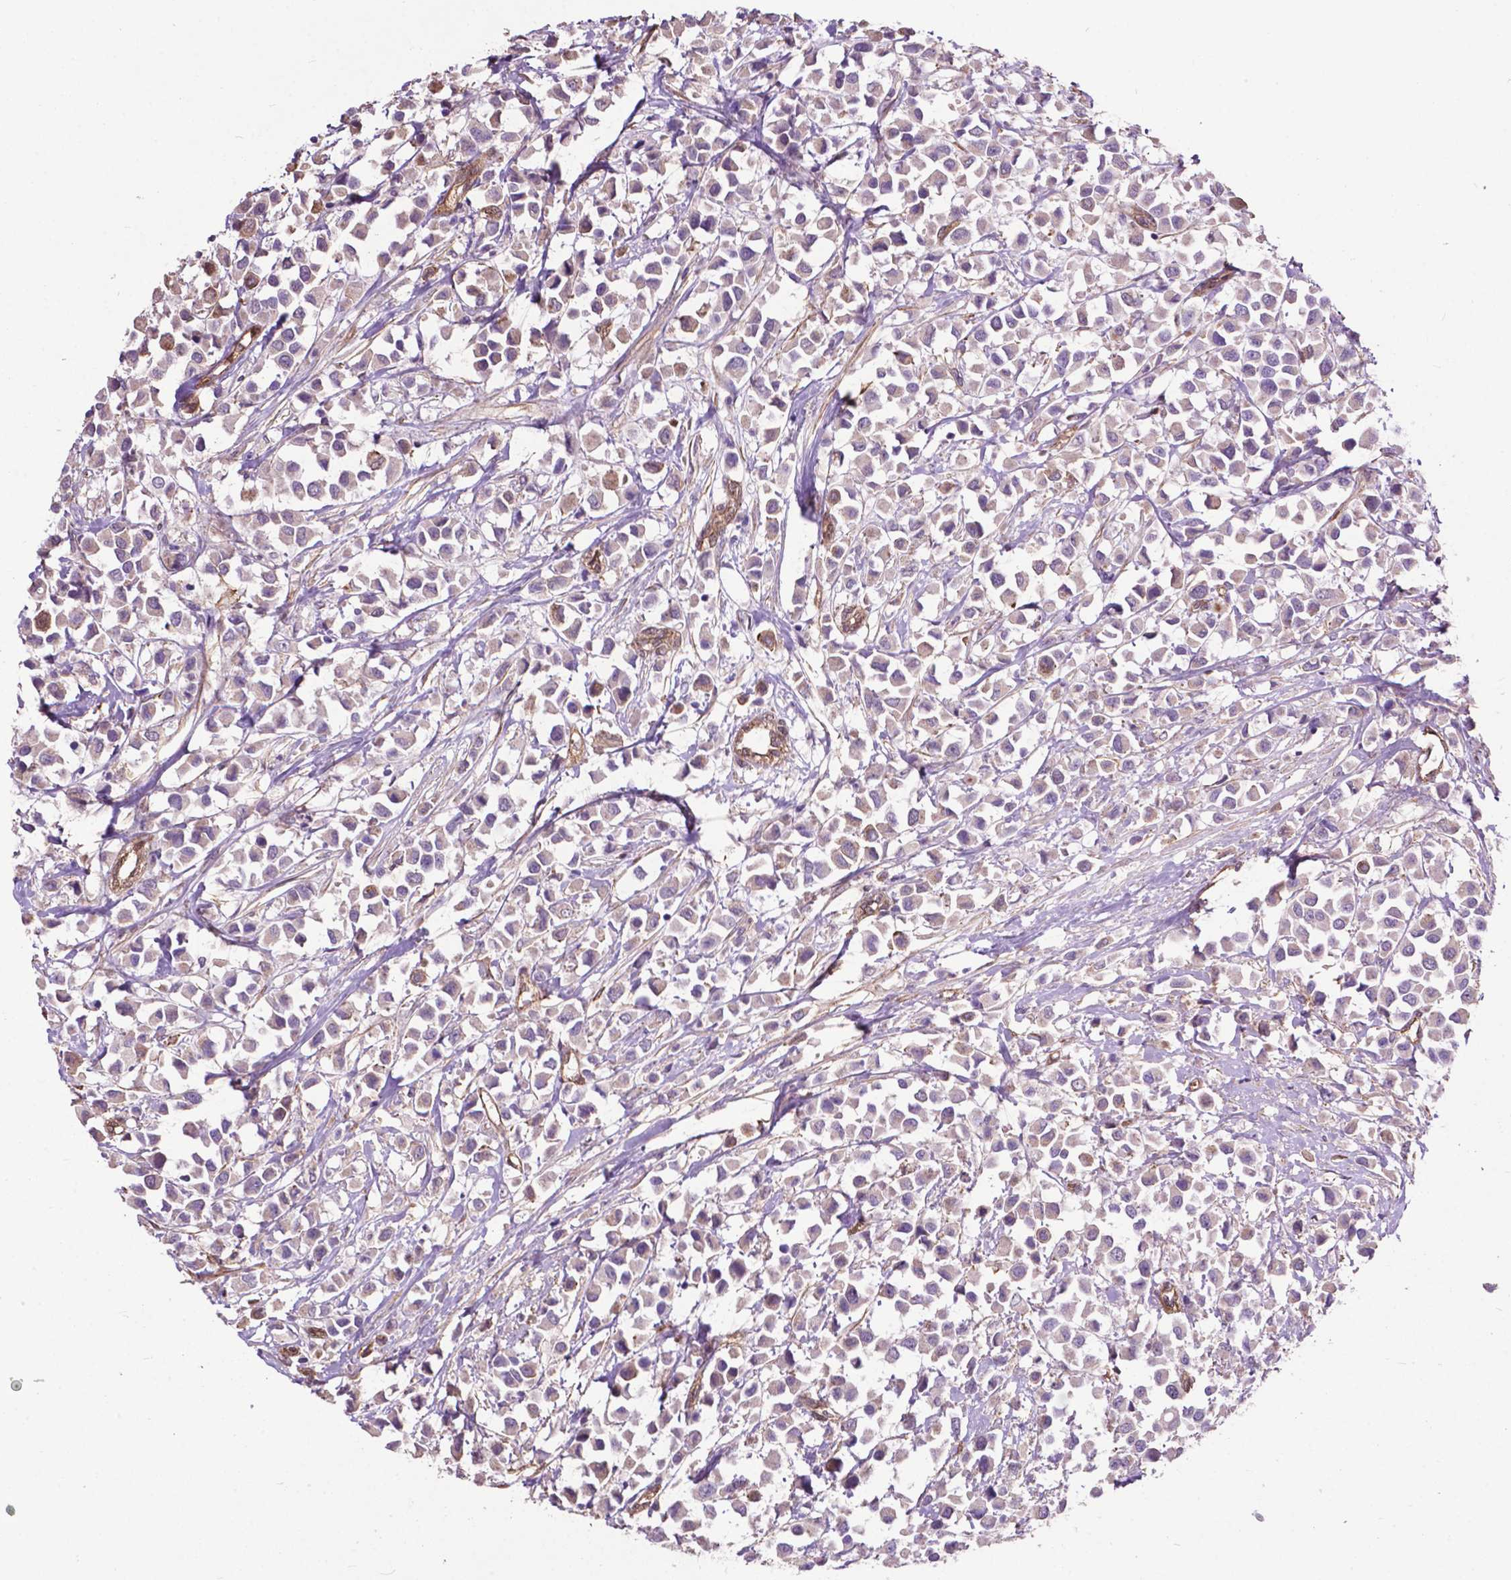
{"staining": {"intensity": "weak", "quantity": ">75%", "location": "cytoplasmic/membranous"}, "tissue": "breast cancer", "cell_type": "Tumor cells", "image_type": "cancer", "snomed": [{"axis": "morphology", "description": "Duct carcinoma"}, {"axis": "topography", "description": "Breast"}], "caption": "Weak cytoplasmic/membranous protein expression is seen in approximately >75% of tumor cells in infiltrating ductal carcinoma (breast).", "gene": "PDLIM1", "patient": {"sex": "female", "age": 61}}